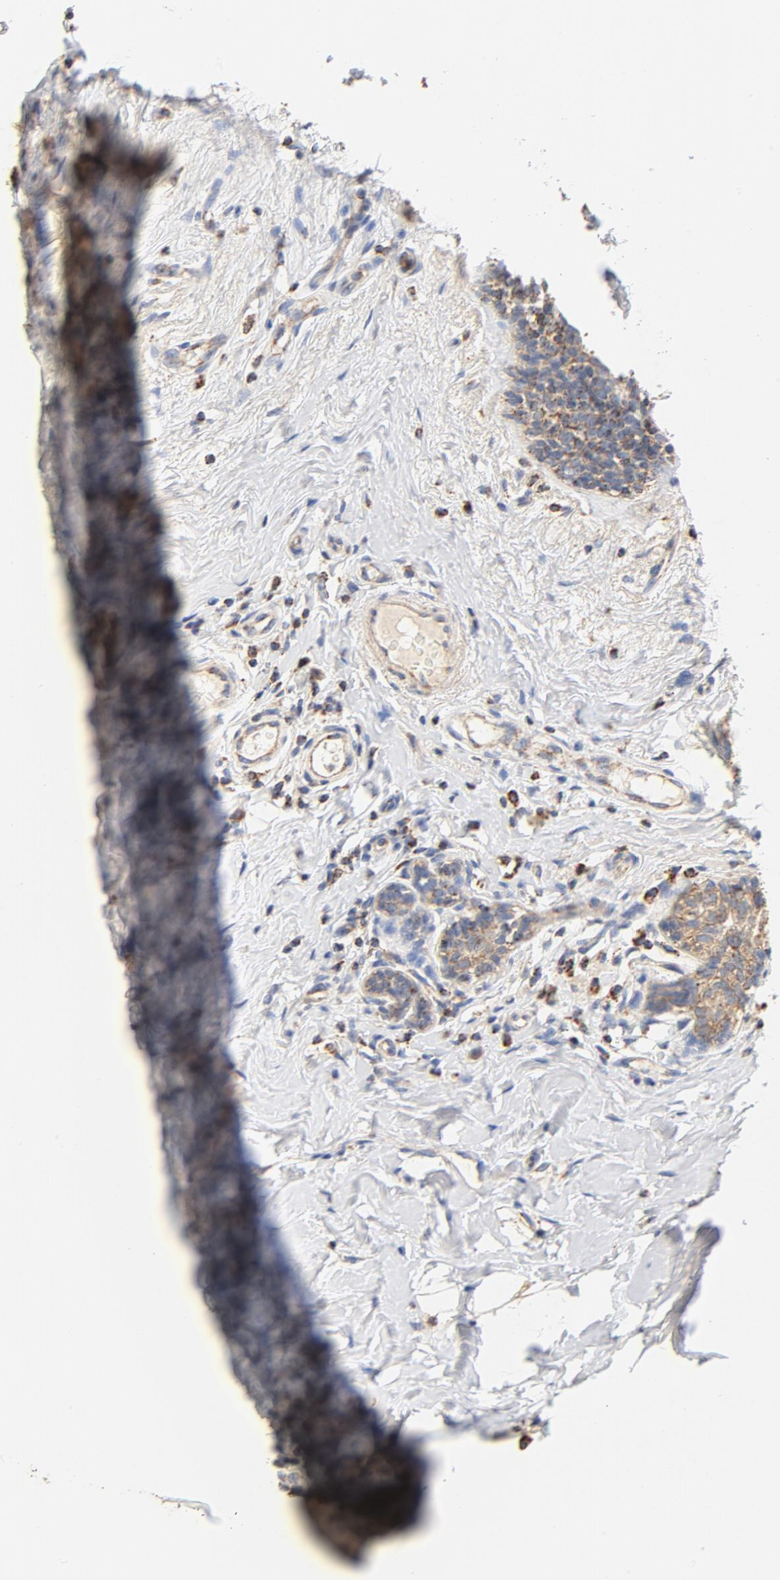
{"staining": {"intensity": "strong", "quantity": ">75%", "location": "cytoplasmic/membranous"}, "tissue": "breast cancer", "cell_type": "Tumor cells", "image_type": "cancer", "snomed": [{"axis": "morphology", "description": "Normal tissue, NOS"}, {"axis": "morphology", "description": "Lobular carcinoma"}, {"axis": "topography", "description": "Breast"}], "caption": "Tumor cells exhibit high levels of strong cytoplasmic/membranous positivity in about >75% of cells in breast cancer.", "gene": "COX4I1", "patient": {"sex": "female", "age": 47}}